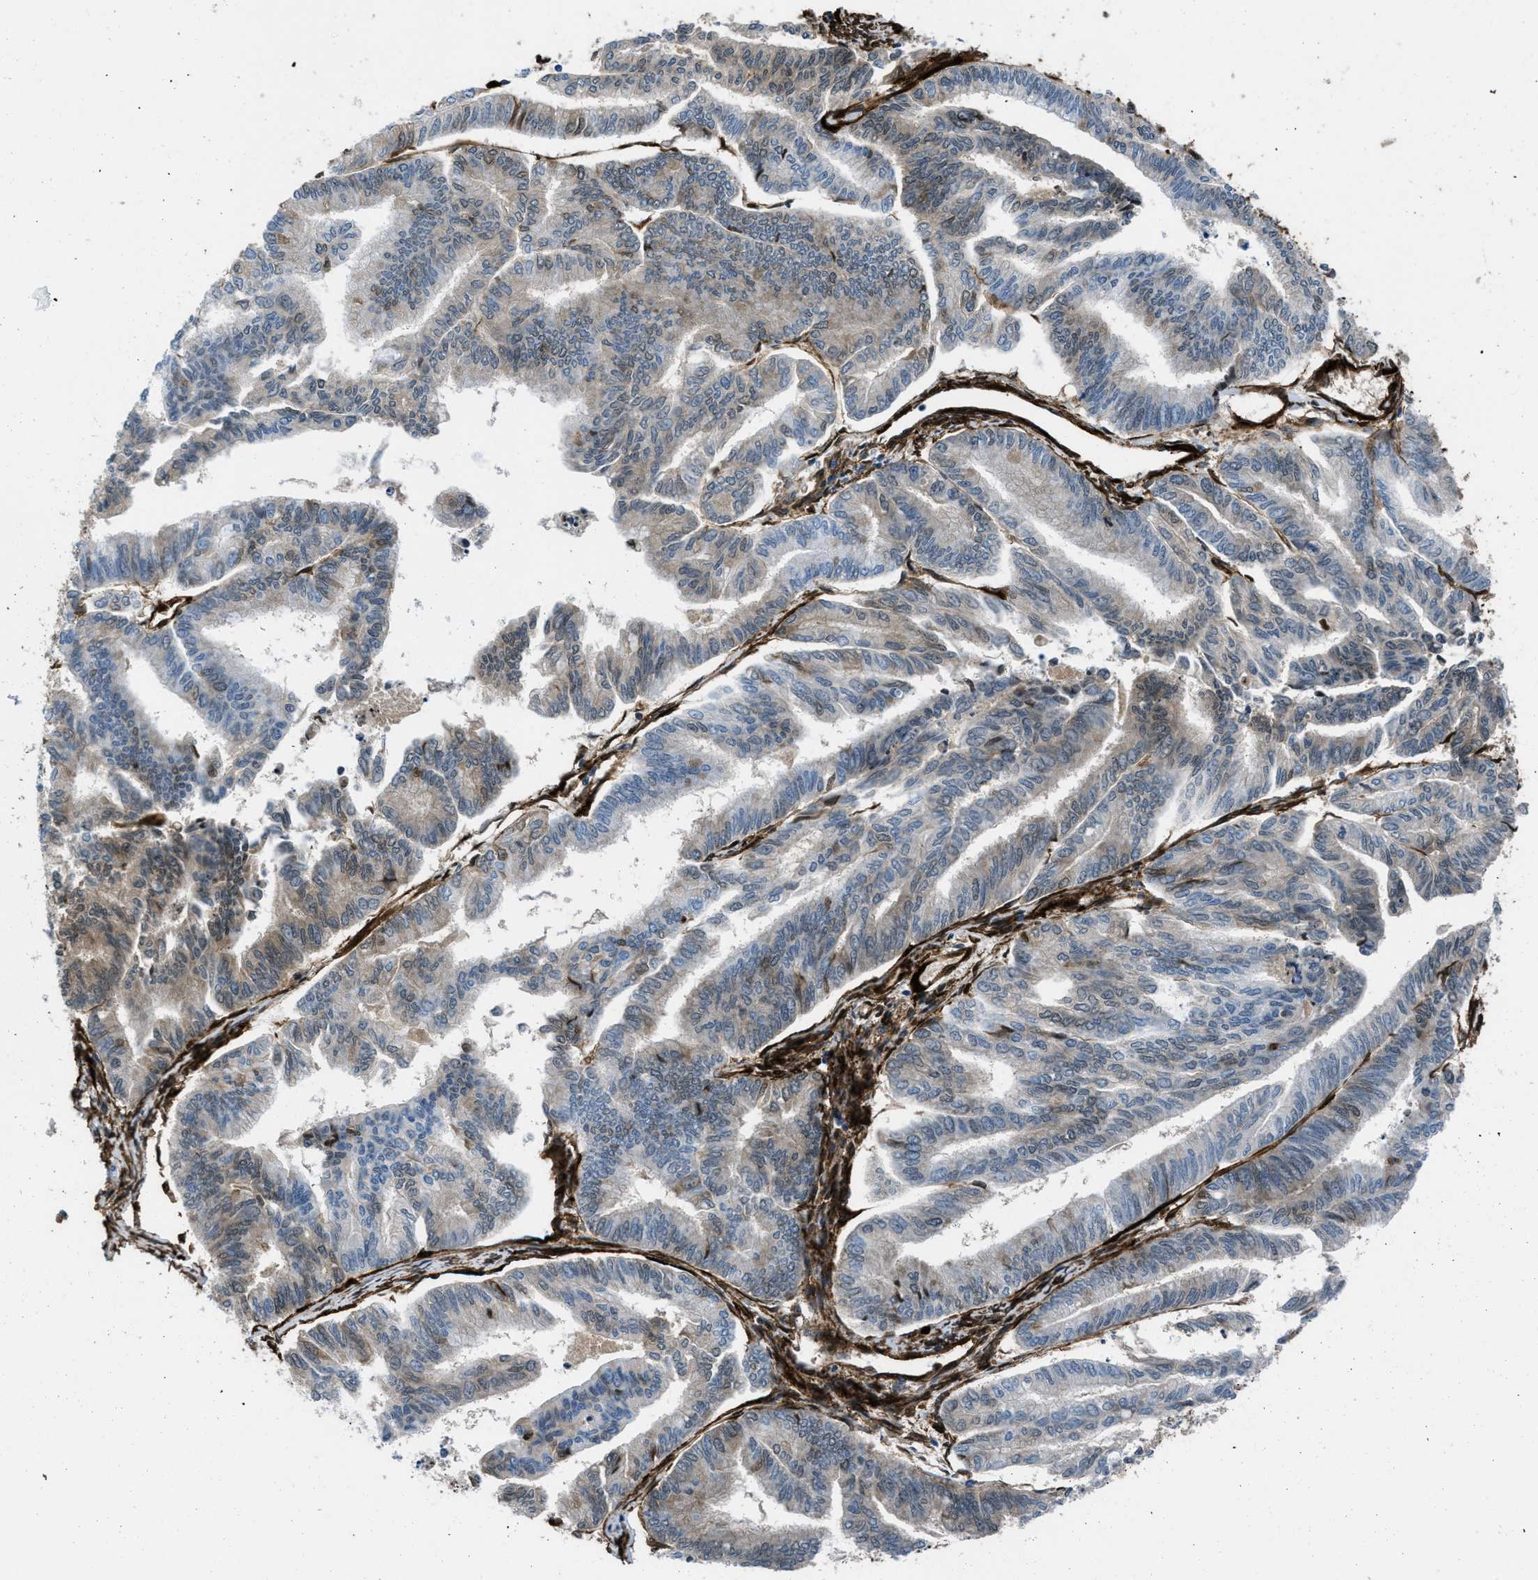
{"staining": {"intensity": "weak", "quantity": "<25%", "location": "cytoplasmic/membranous,nuclear"}, "tissue": "endometrial cancer", "cell_type": "Tumor cells", "image_type": "cancer", "snomed": [{"axis": "morphology", "description": "Adenocarcinoma, NOS"}, {"axis": "topography", "description": "Endometrium"}], "caption": "Immunohistochemistry (IHC) histopathology image of endometrial adenocarcinoma stained for a protein (brown), which displays no expression in tumor cells. The staining was performed using DAB to visualize the protein expression in brown, while the nuclei were stained in blue with hematoxylin (Magnification: 20x).", "gene": "CALD1", "patient": {"sex": "female", "age": 79}}